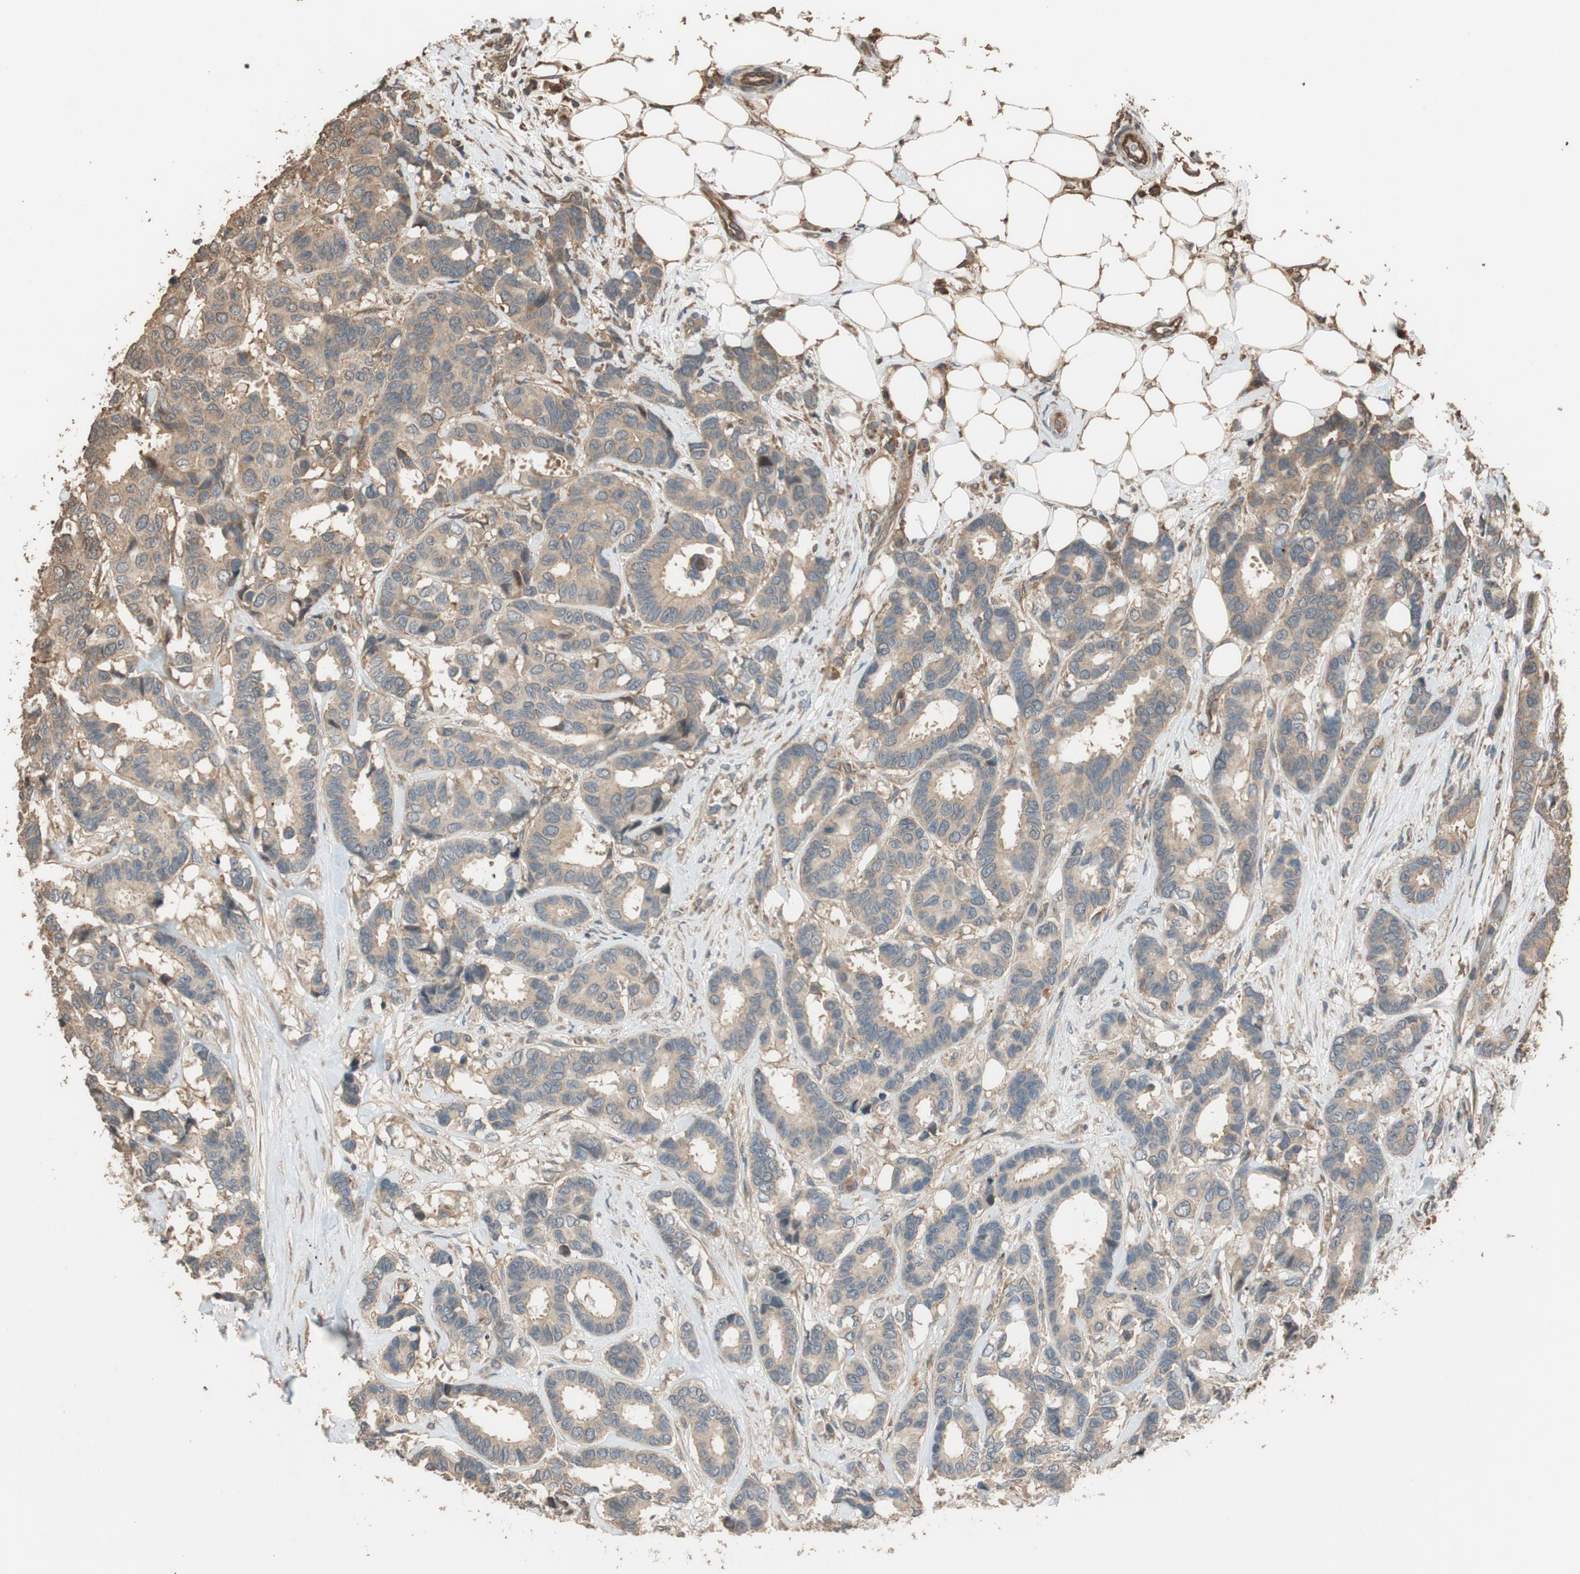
{"staining": {"intensity": "weak", "quantity": ">75%", "location": "cytoplasmic/membranous"}, "tissue": "breast cancer", "cell_type": "Tumor cells", "image_type": "cancer", "snomed": [{"axis": "morphology", "description": "Duct carcinoma"}, {"axis": "topography", "description": "Breast"}], "caption": "DAB immunohistochemical staining of breast cancer exhibits weak cytoplasmic/membranous protein positivity in about >75% of tumor cells.", "gene": "MST1R", "patient": {"sex": "female", "age": 87}}